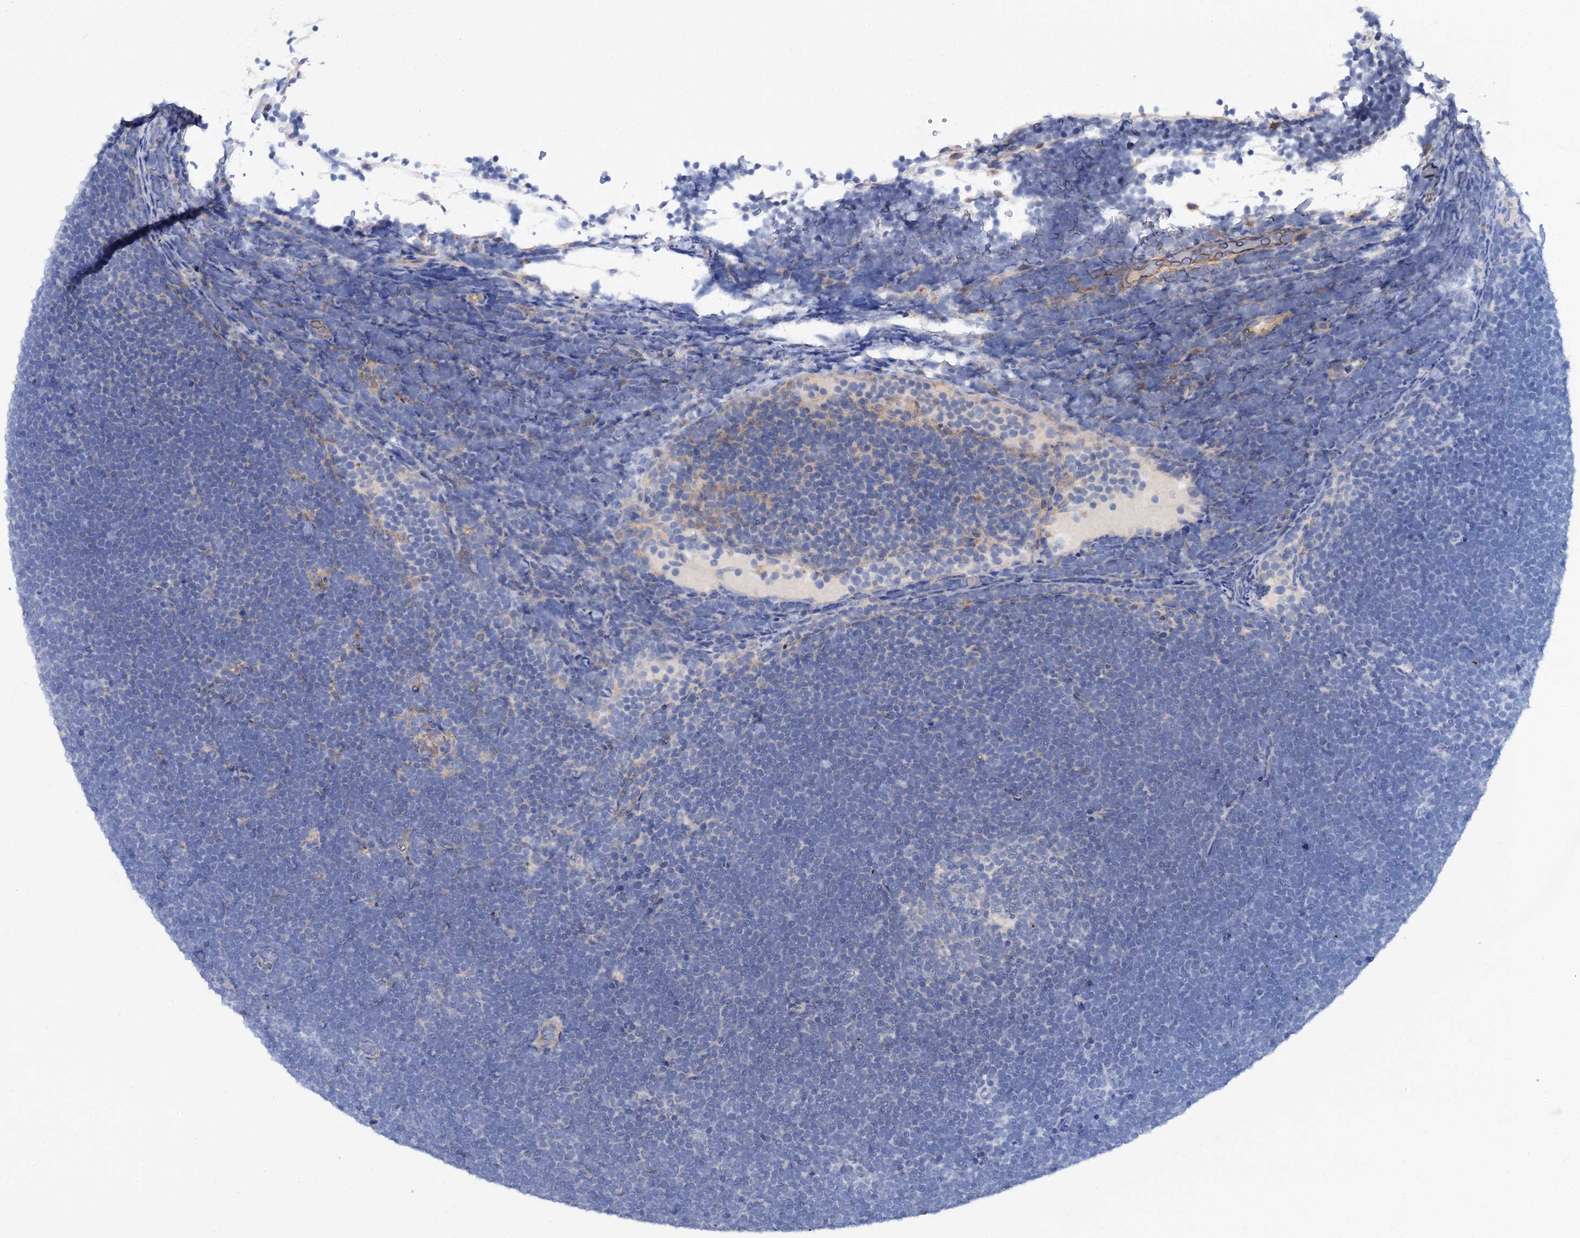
{"staining": {"intensity": "negative", "quantity": "none", "location": "none"}, "tissue": "lymphoma", "cell_type": "Tumor cells", "image_type": "cancer", "snomed": [{"axis": "morphology", "description": "Malignant lymphoma, non-Hodgkin's type, High grade"}, {"axis": "topography", "description": "Lymph node"}], "caption": "IHC of lymphoma shows no staining in tumor cells.", "gene": "TRIM55", "patient": {"sex": "male", "age": 13}}